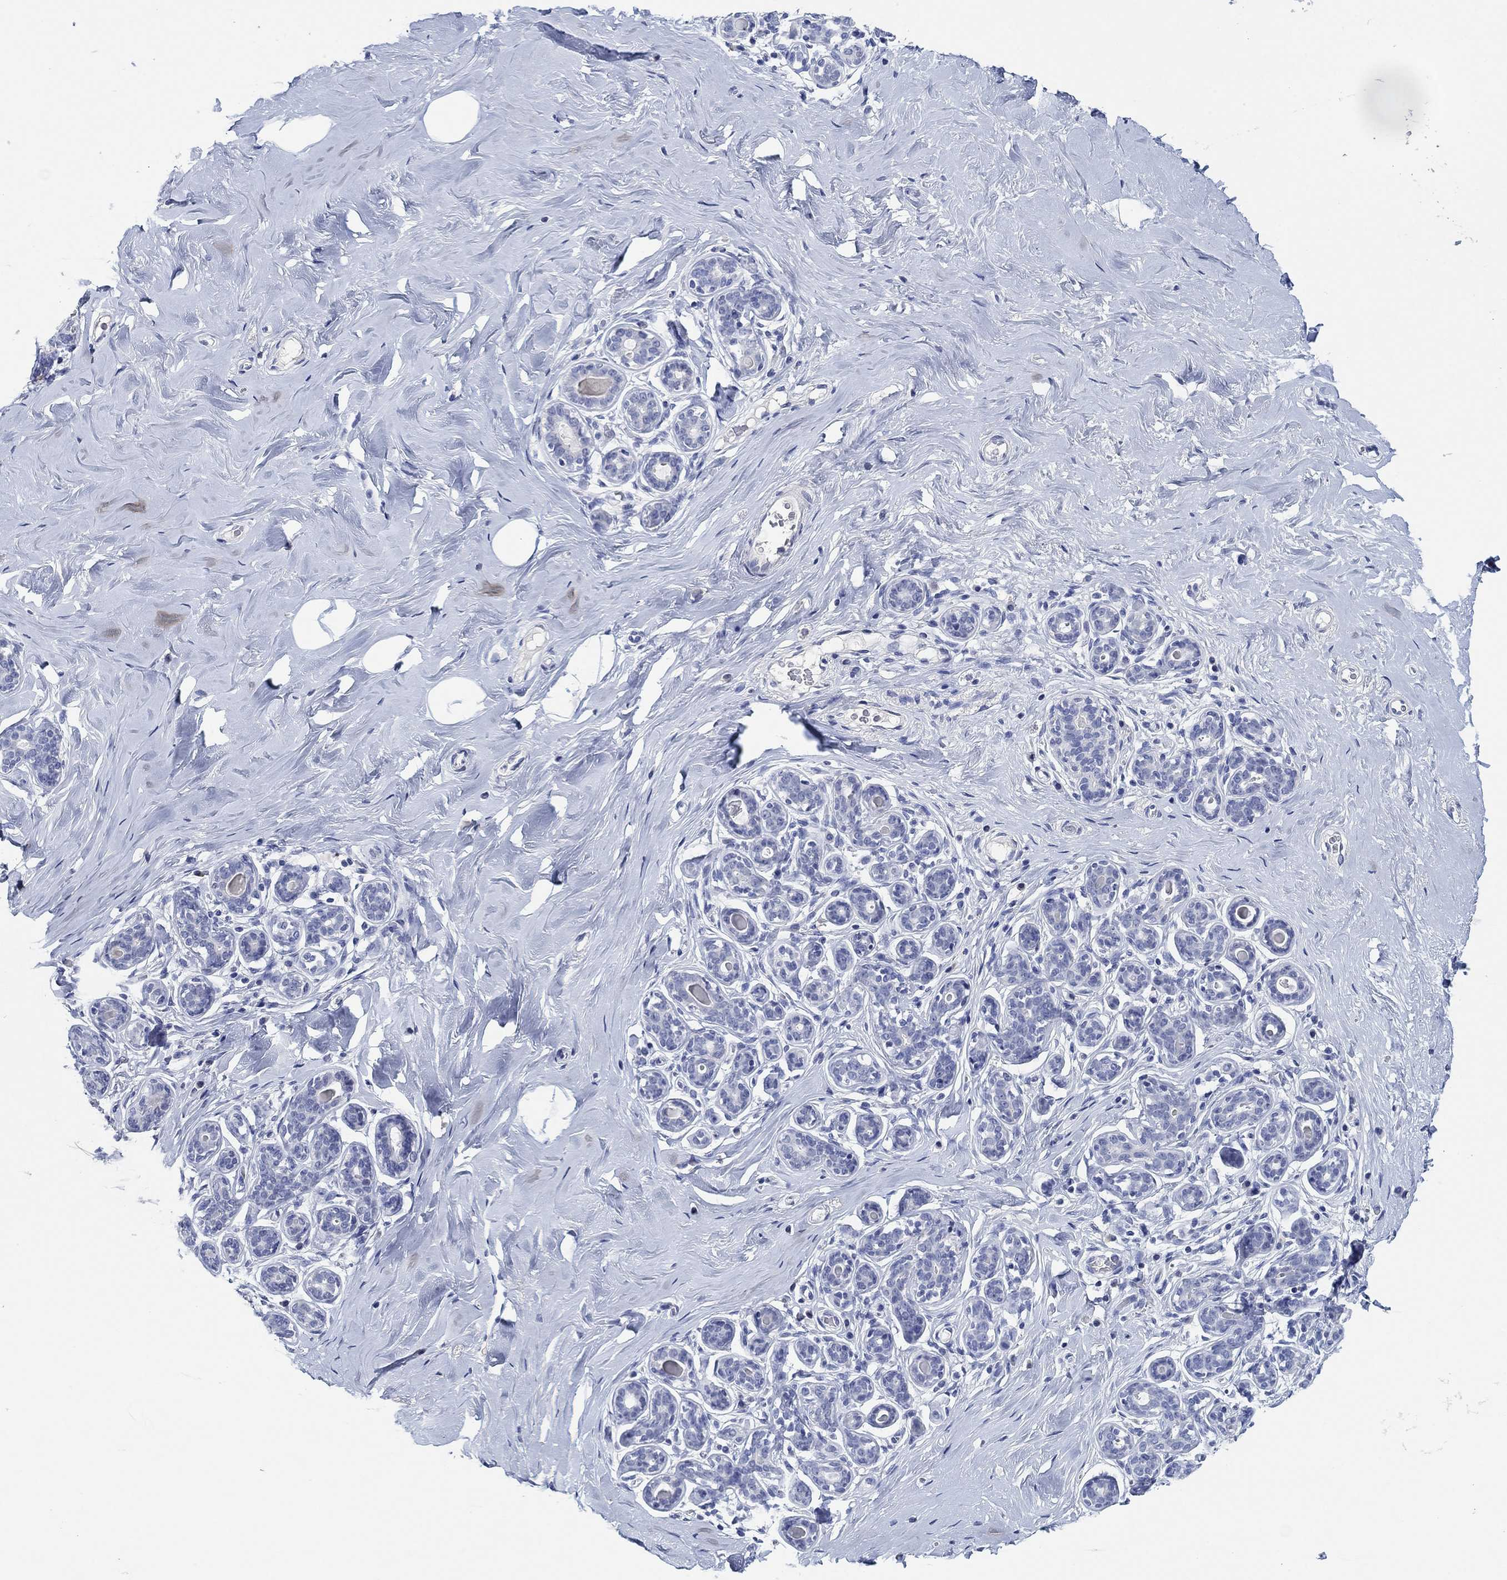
{"staining": {"intensity": "negative", "quantity": "none", "location": "none"}, "tissue": "breast", "cell_type": "Adipocytes", "image_type": "normal", "snomed": [{"axis": "morphology", "description": "Normal tissue, NOS"}, {"axis": "topography", "description": "Skin"}, {"axis": "topography", "description": "Breast"}], "caption": "High power microscopy photomicrograph of an immunohistochemistry histopathology image of normal breast, revealing no significant staining in adipocytes. (Brightfield microscopy of DAB immunohistochemistry (IHC) at high magnification).", "gene": "POU5F1", "patient": {"sex": "female", "age": 43}}